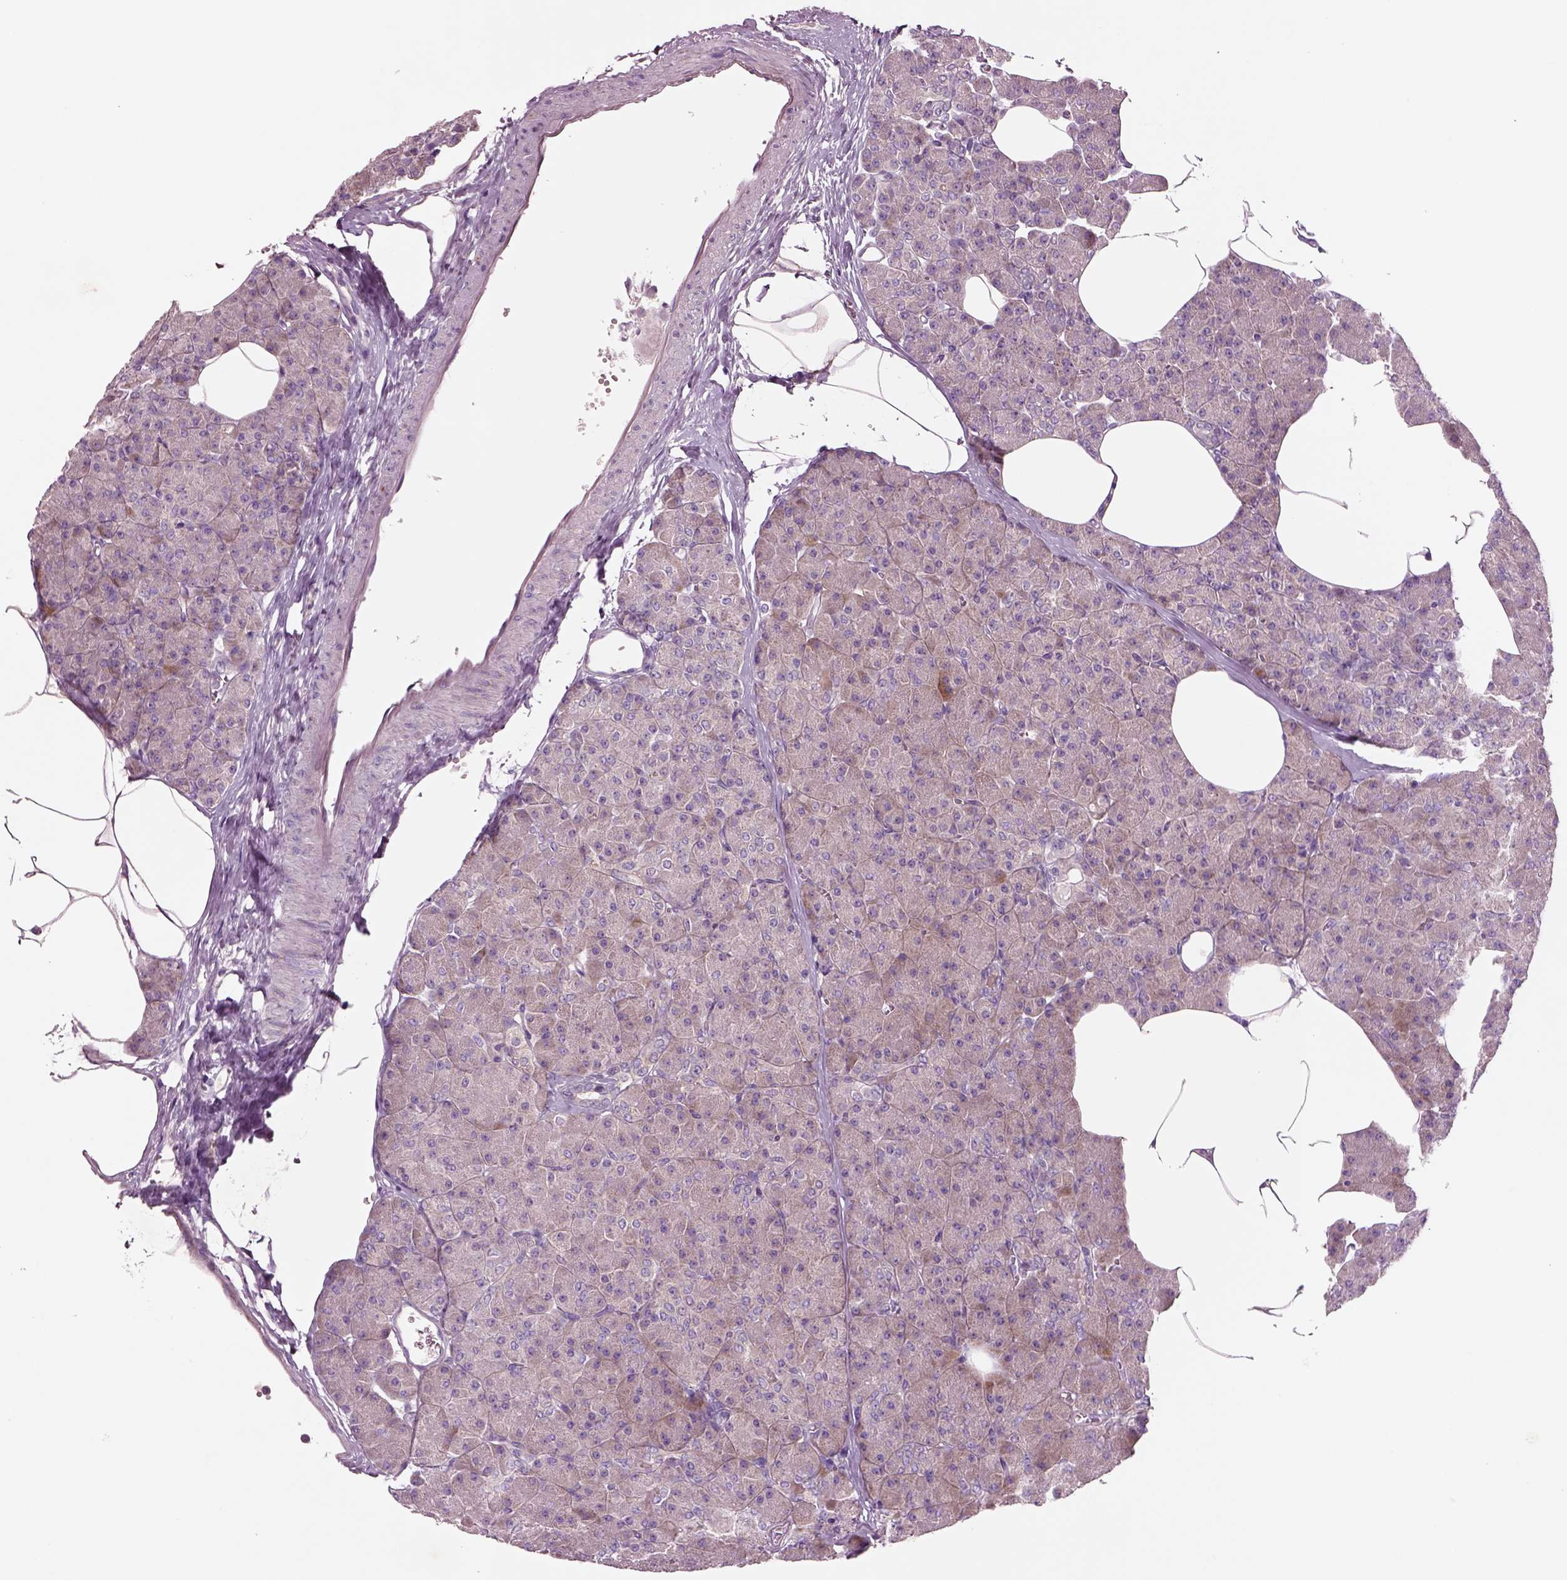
{"staining": {"intensity": "weak", "quantity": "25%-75%", "location": "cytoplasmic/membranous"}, "tissue": "pancreas", "cell_type": "Exocrine glandular cells", "image_type": "normal", "snomed": [{"axis": "morphology", "description": "Normal tissue, NOS"}, {"axis": "topography", "description": "Pancreas"}], "caption": "Protein expression analysis of benign human pancreas reveals weak cytoplasmic/membranous staining in approximately 25%-75% of exocrine glandular cells. (DAB (3,3'-diaminobenzidine) IHC with brightfield microscopy, high magnification).", "gene": "PLPP7", "patient": {"sex": "female", "age": 45}}